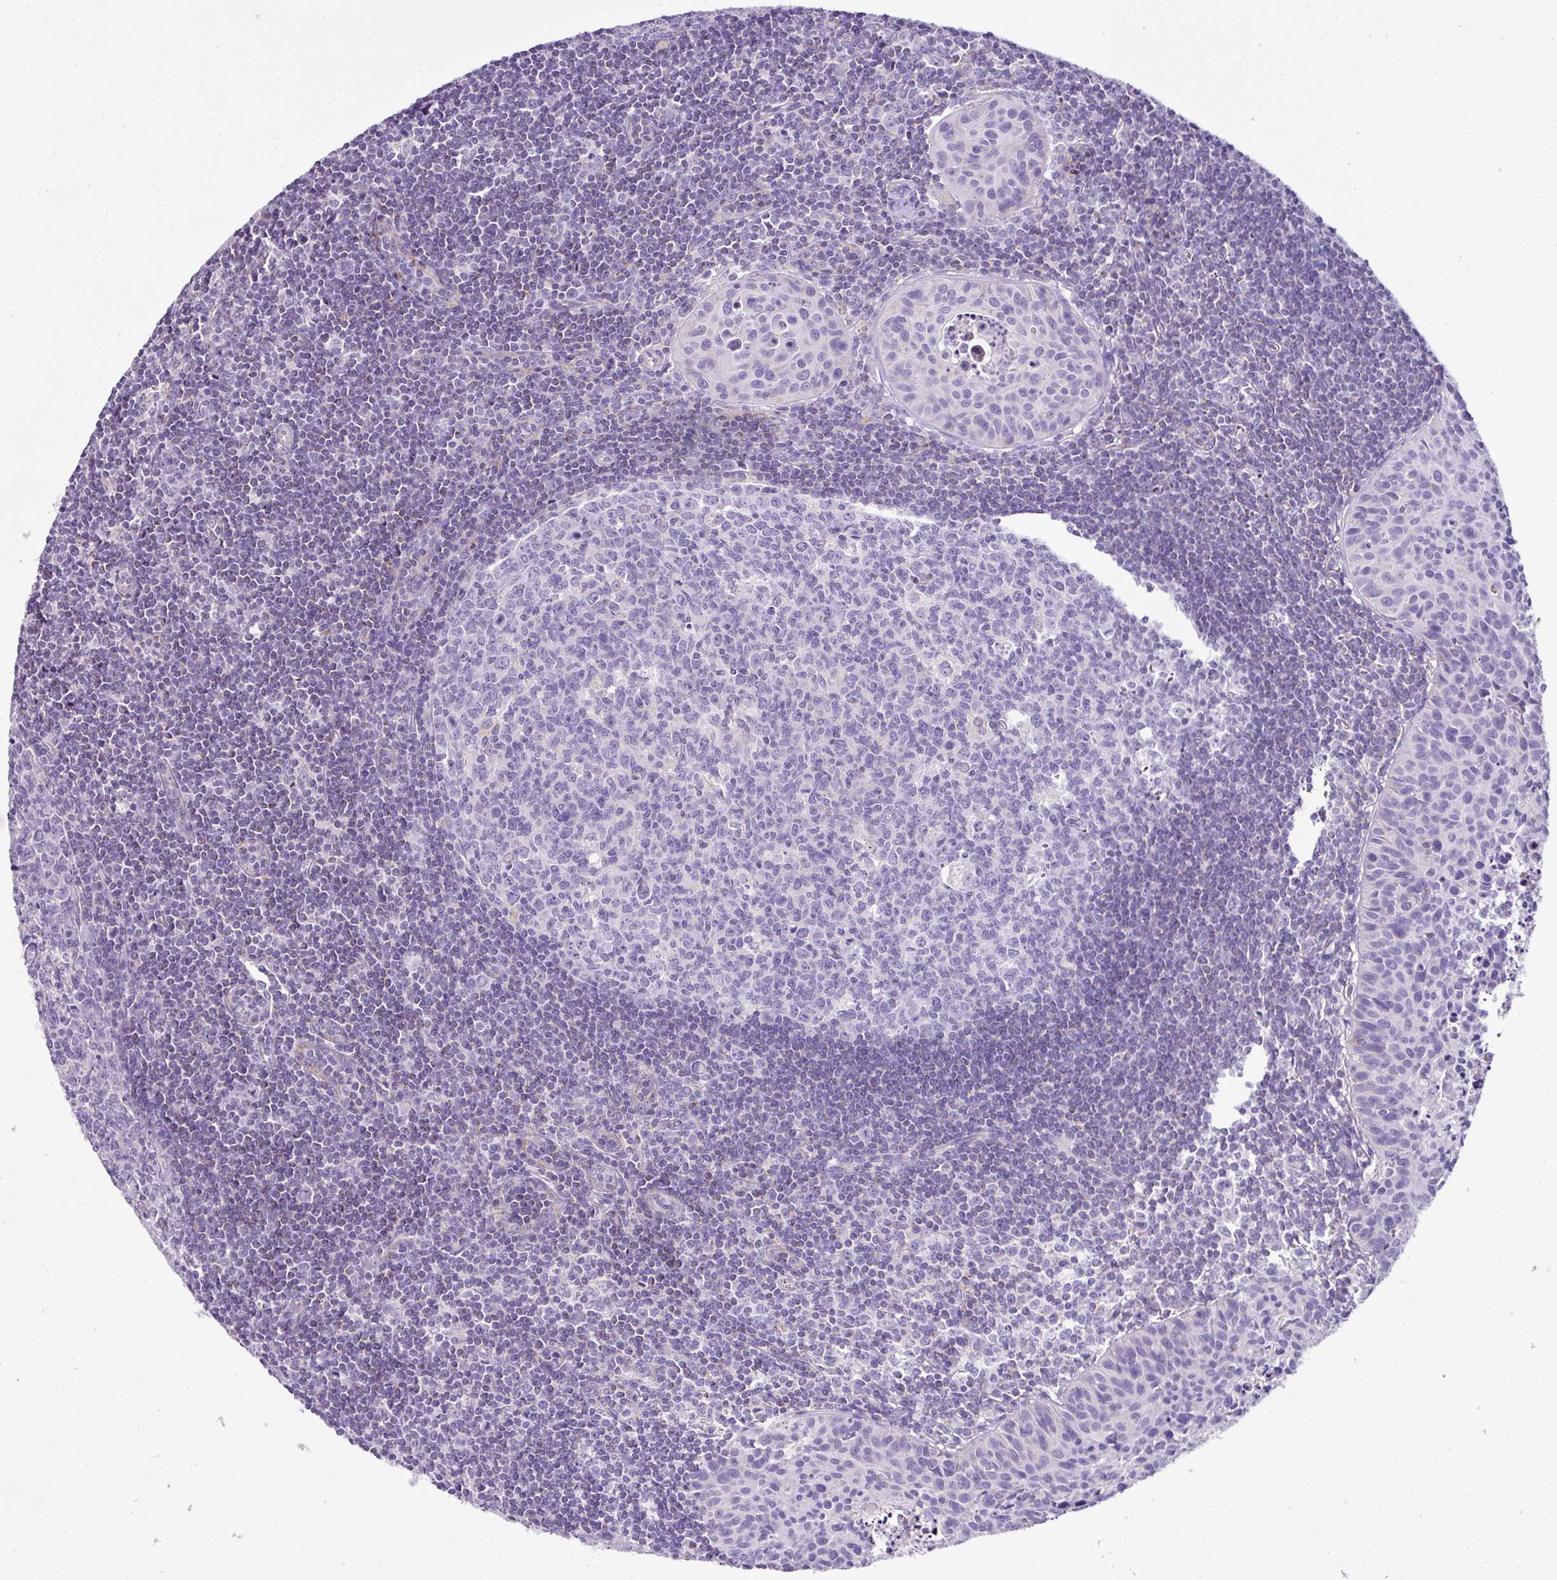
{"staining": {"intensity": "negative", "quantity": "none", "location": "none"}, "tissue": "lymph node", "cell_type": "Germinal center cells", "image_type": "normal", "snomed": [{"axis": "morphology", "description": "Normal tissue, NOS"}, {"axis": "topography", "description": "Lymph node"}], "caption": "Immunohistochemistry image of benign lymph node stained for a protein (brown), which displays no positivity in germinal center cells.", "gene": "PGAP4", "patient": {"sex": "female", "age": 29}}